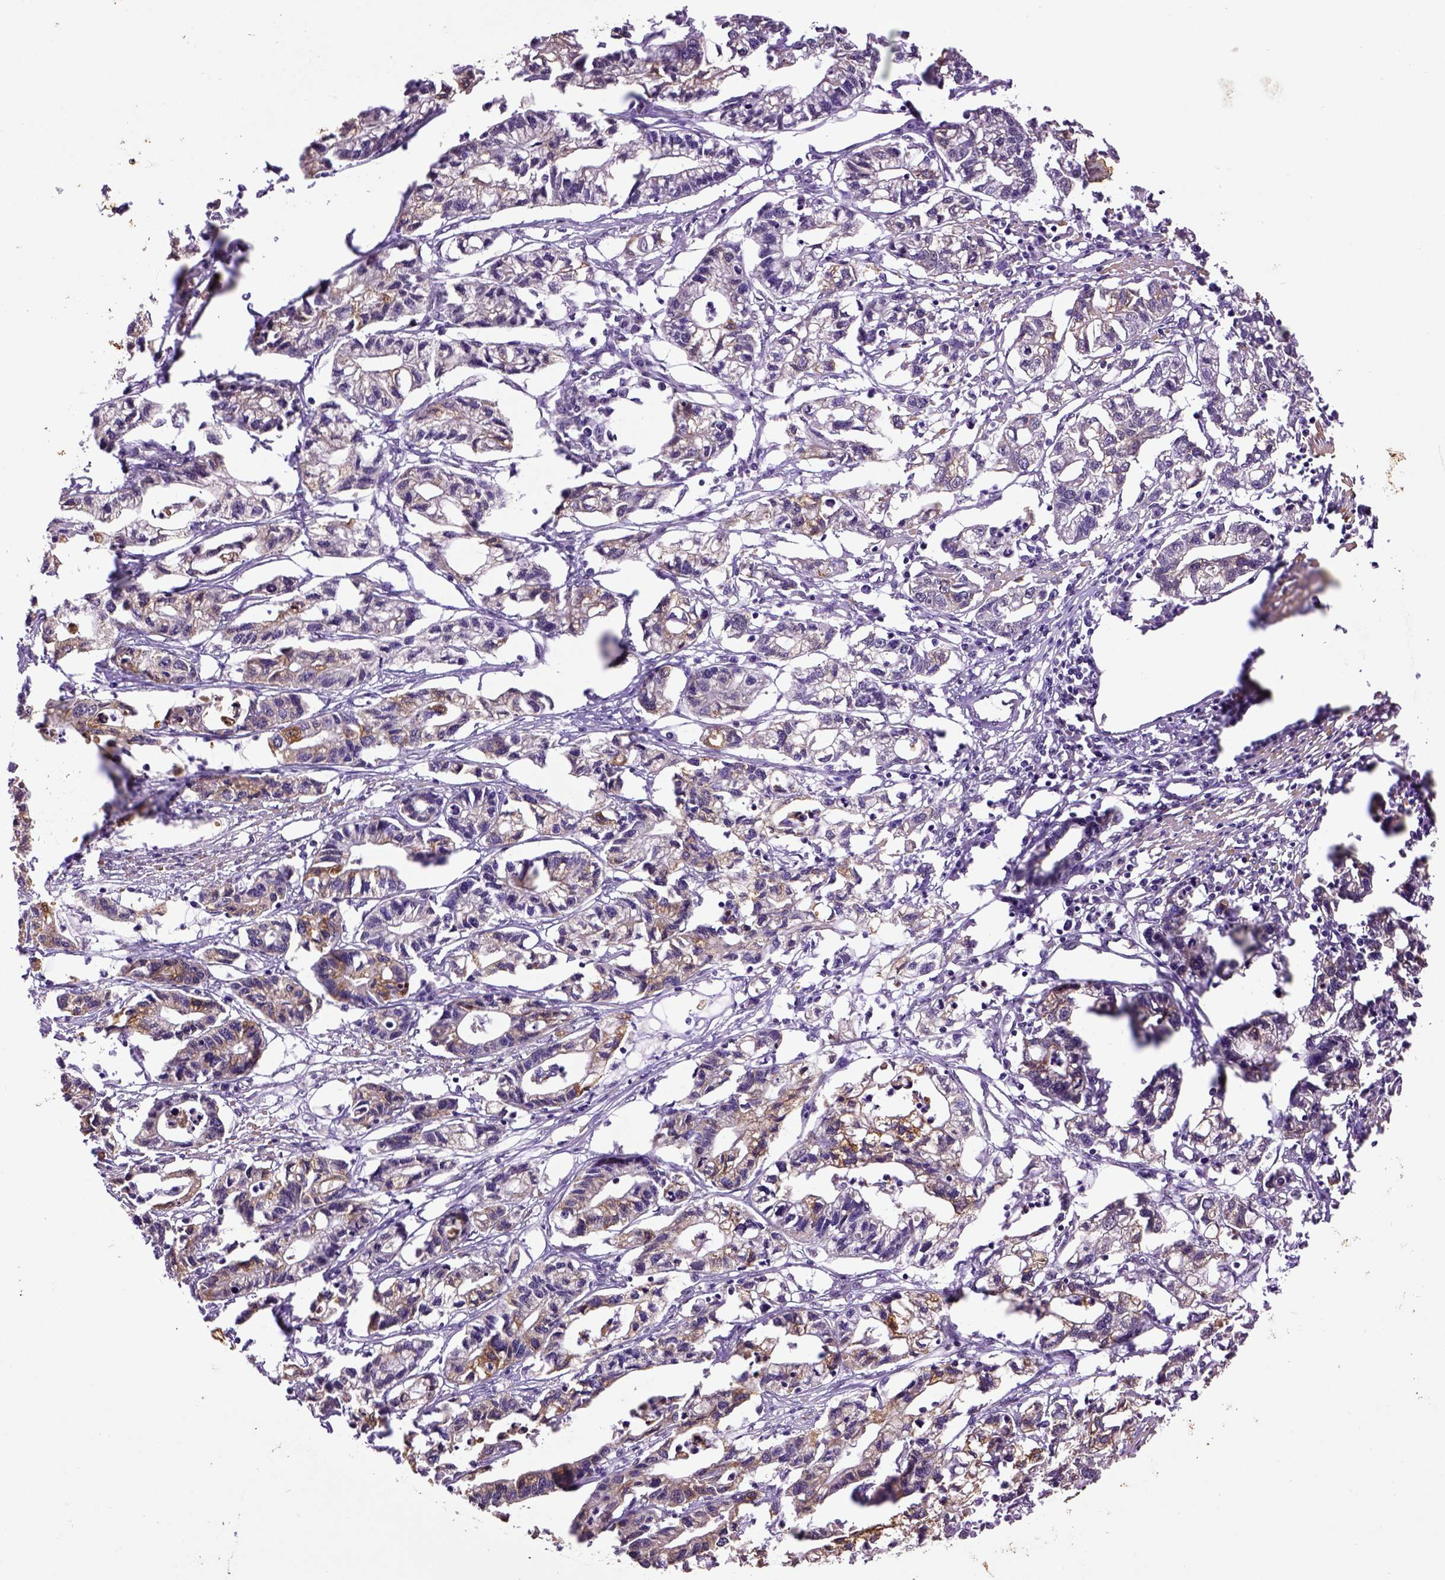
{"staining": {"intensity": "moderate", "quantity": "<25%", "location": "cytoplasmic/membranous"}, "tissue": "stomach cancer", "cell_type": "Tumor cells", "image_type": "cancer", "snomed": [{"axis": "morphology", "description": "Adenocarcinoma, NOS"}, {"axis": "topography", "description": "Stomach"}], "caption": "Stomach cancer stained for a protein exhibits moderate cytoplasmic/membranous positivity in tumor cells.", "gene": "WDR17", "patient": {"sex": "male", "age": 83}}